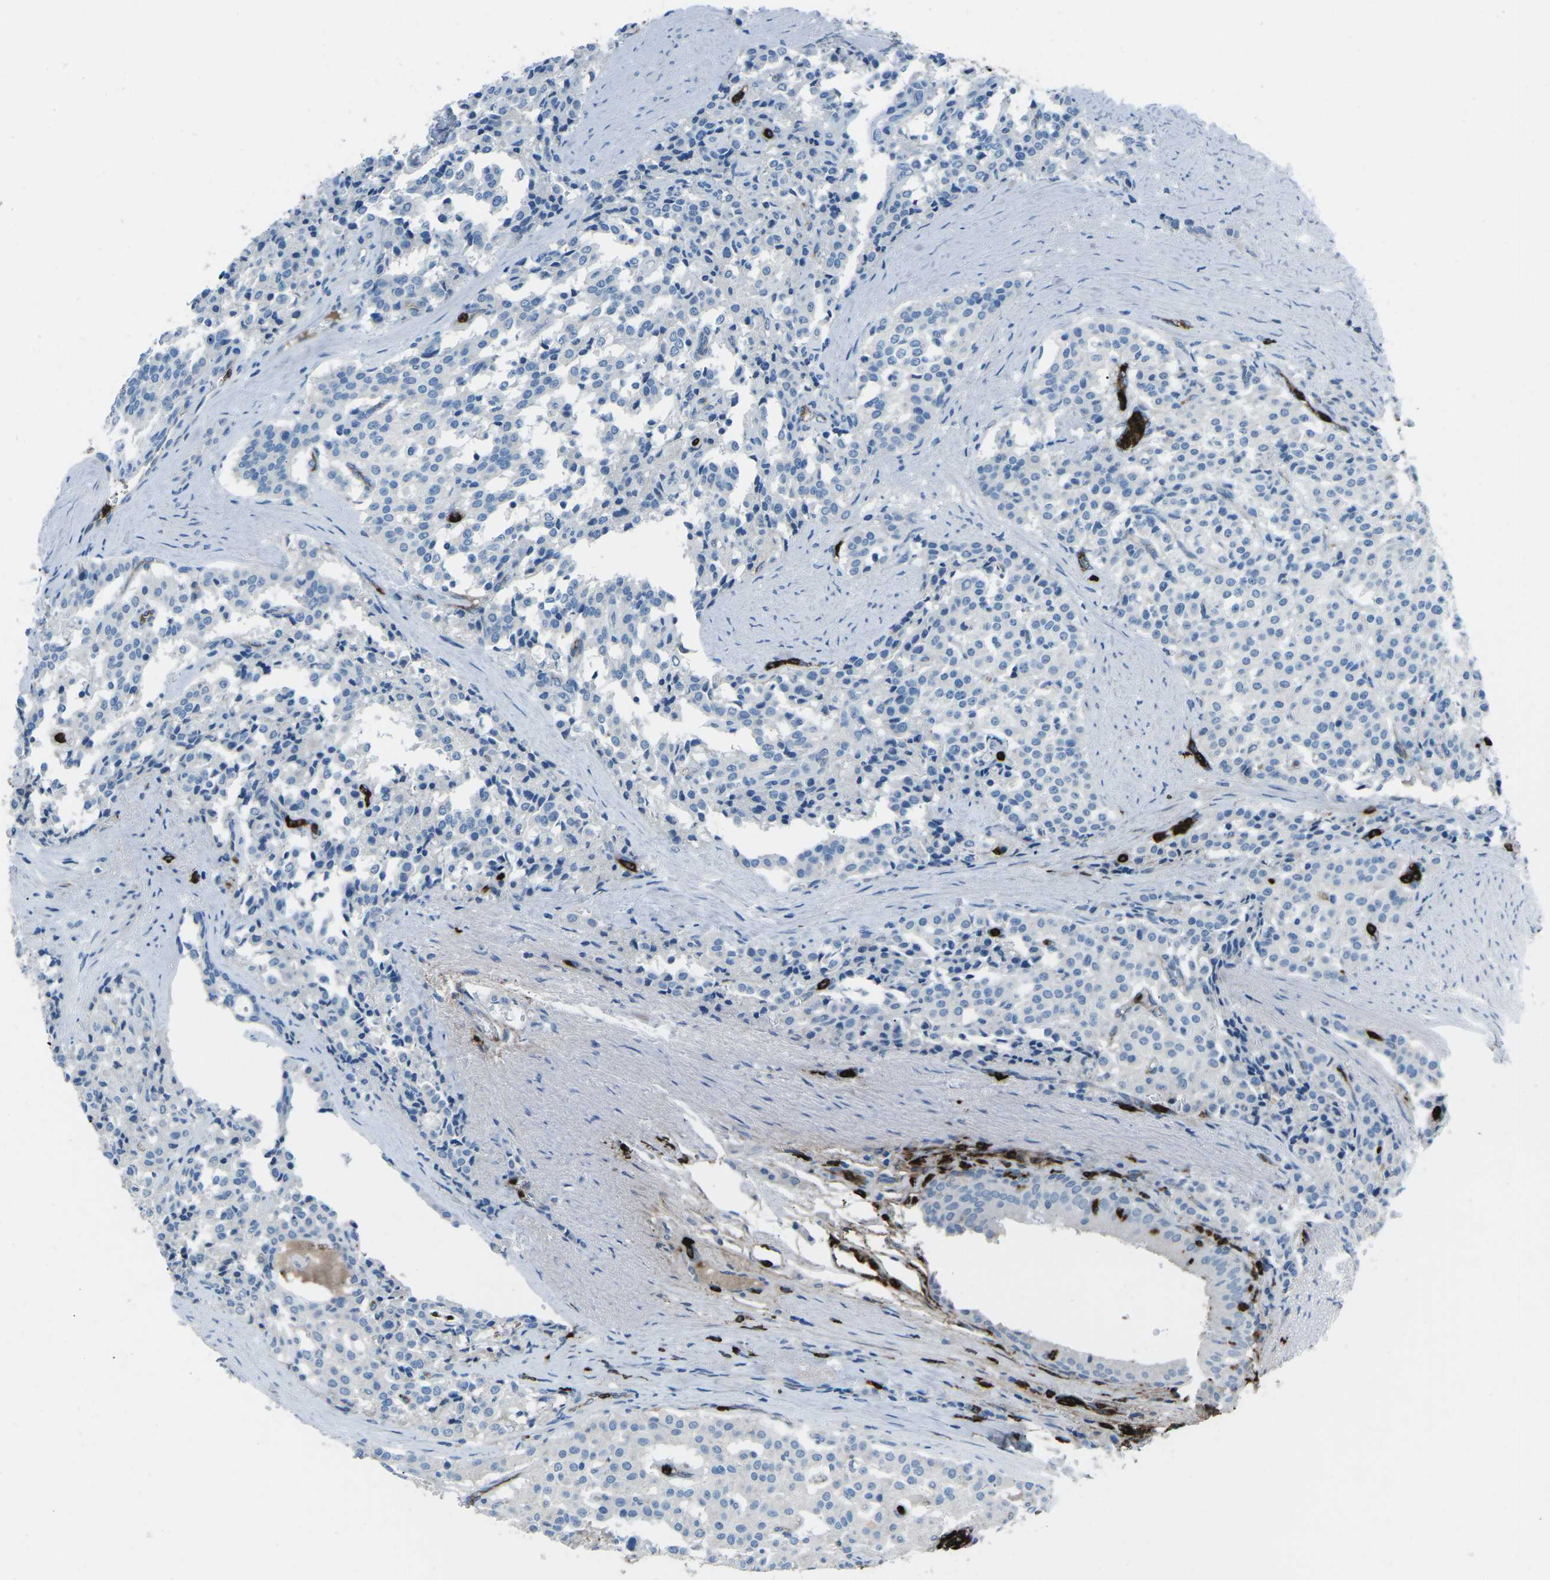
{"staining": {"intensity": "negative", "quantity": "none", "location": "none"}, "tissue": "carcinoid", "cell_type": "Tumor cells", "image_type": "cancer", "snomed": [{"axis": "morphology", "description": "Carcinoid, malignant, NOS"}, {"axis": "topography", "description": "Lung"}], "caption": "This is an immunohistochemistry (IHC) photomicrograph of malignant carcinoid. There is no staining in tumor cells.", "gene": "FCN1", "patient": {"sex": "male", "age": 30}}